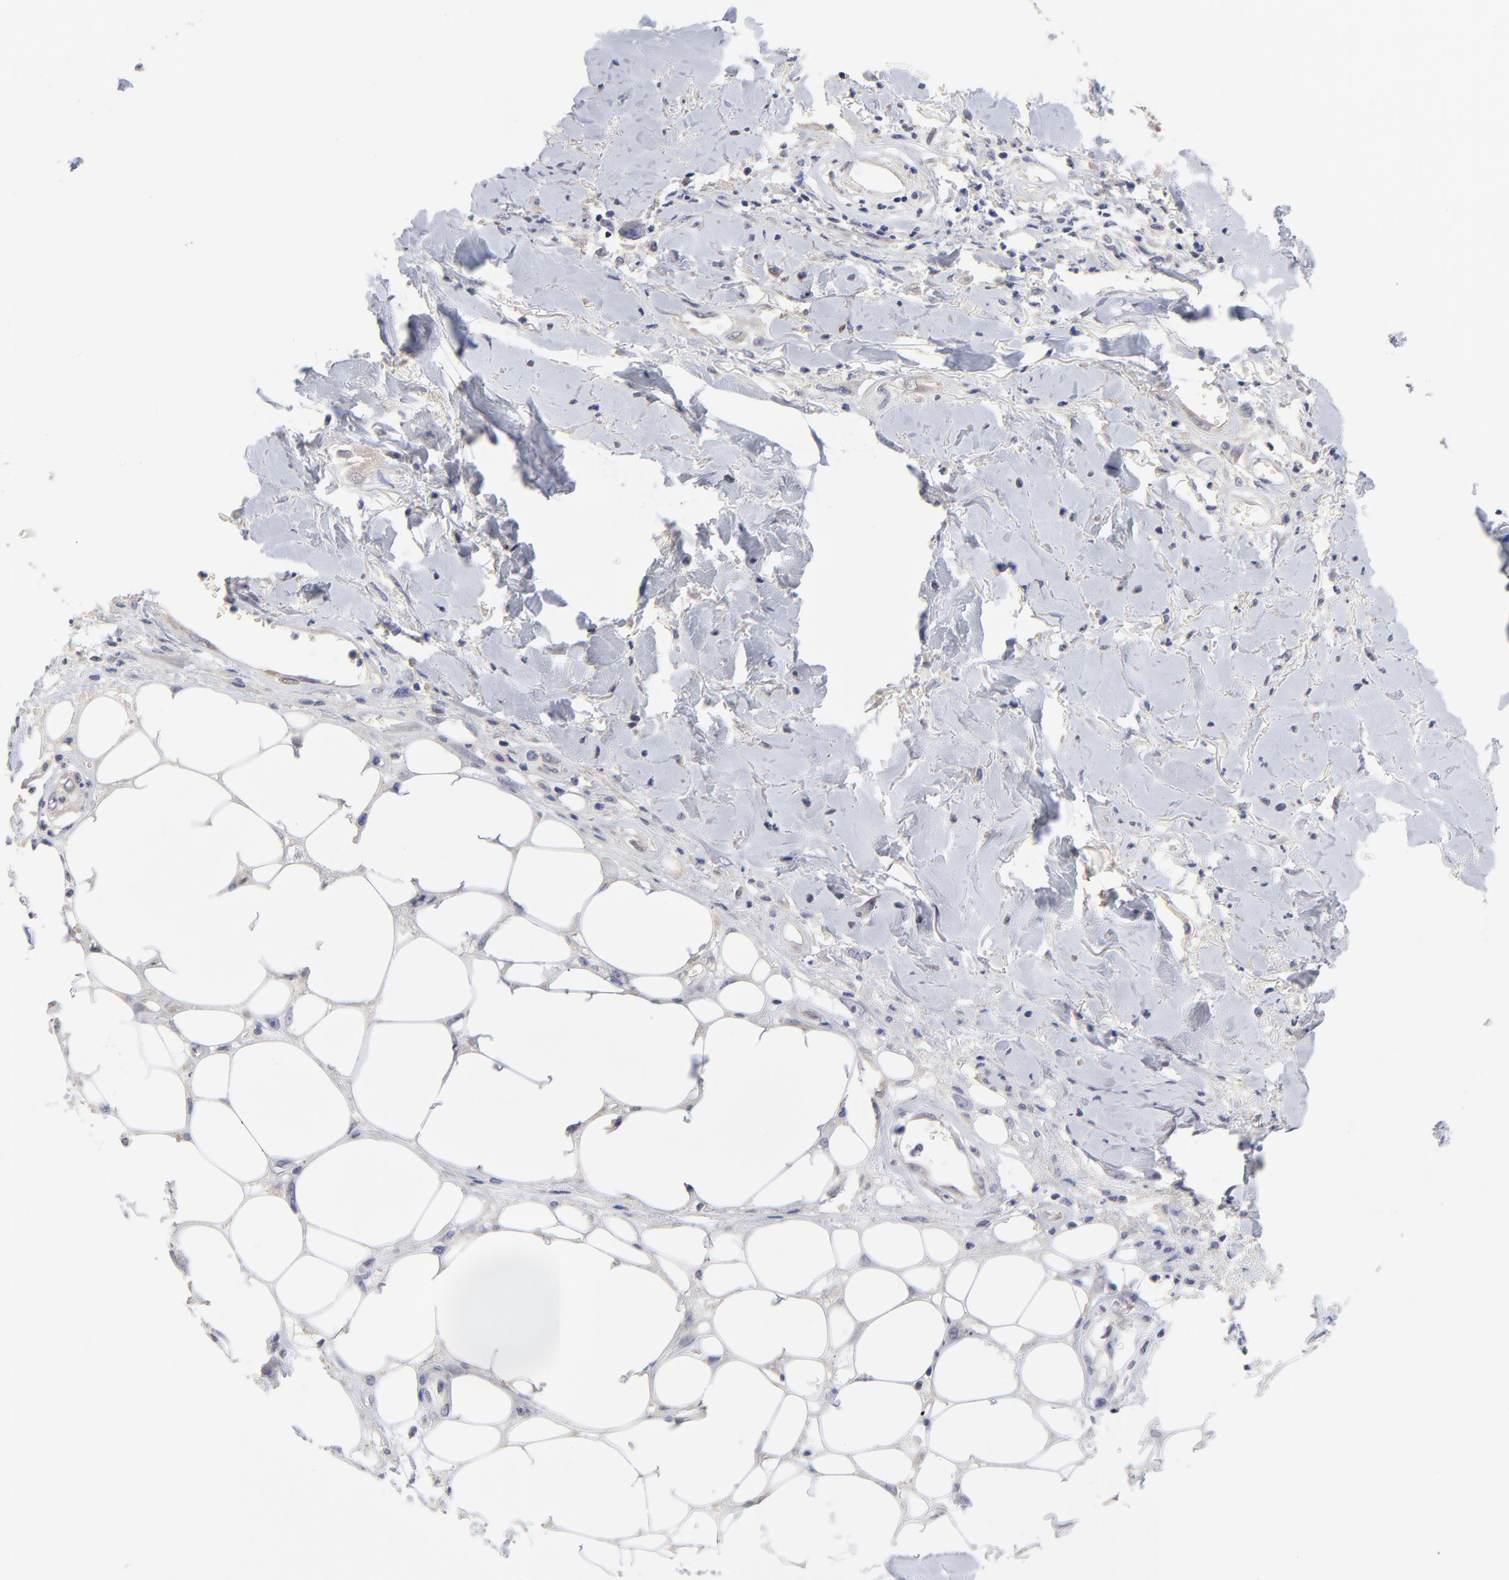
{"staining": {"intensity": "weak", "quantity": "25%-75%", "location": "cytoplasmic/membranous"}, "tissue": "skin cancer", "cell_type": "Tumor cells", "image_type": "cancer", "snomed": [{"axis": "morphology", "description": "Squamous cell carcinoma, NOS"}, {"axis": "topography", "description": "Skin"}, {"axis": "topography", "description": "Anal"}], "caption": "Immunohistochemistry micrograph of neoplastic tissue: skin squamous cell carcinoma stained using immunohistochemistry reveals low levels of weak protein expression localized specifically in the cytoplasmic/membranous of tumor cells, appearing as a cytoplasmic/membranous brown color.", "gene": "TWNK", "patient": {"sex": "female", "age": 55}}